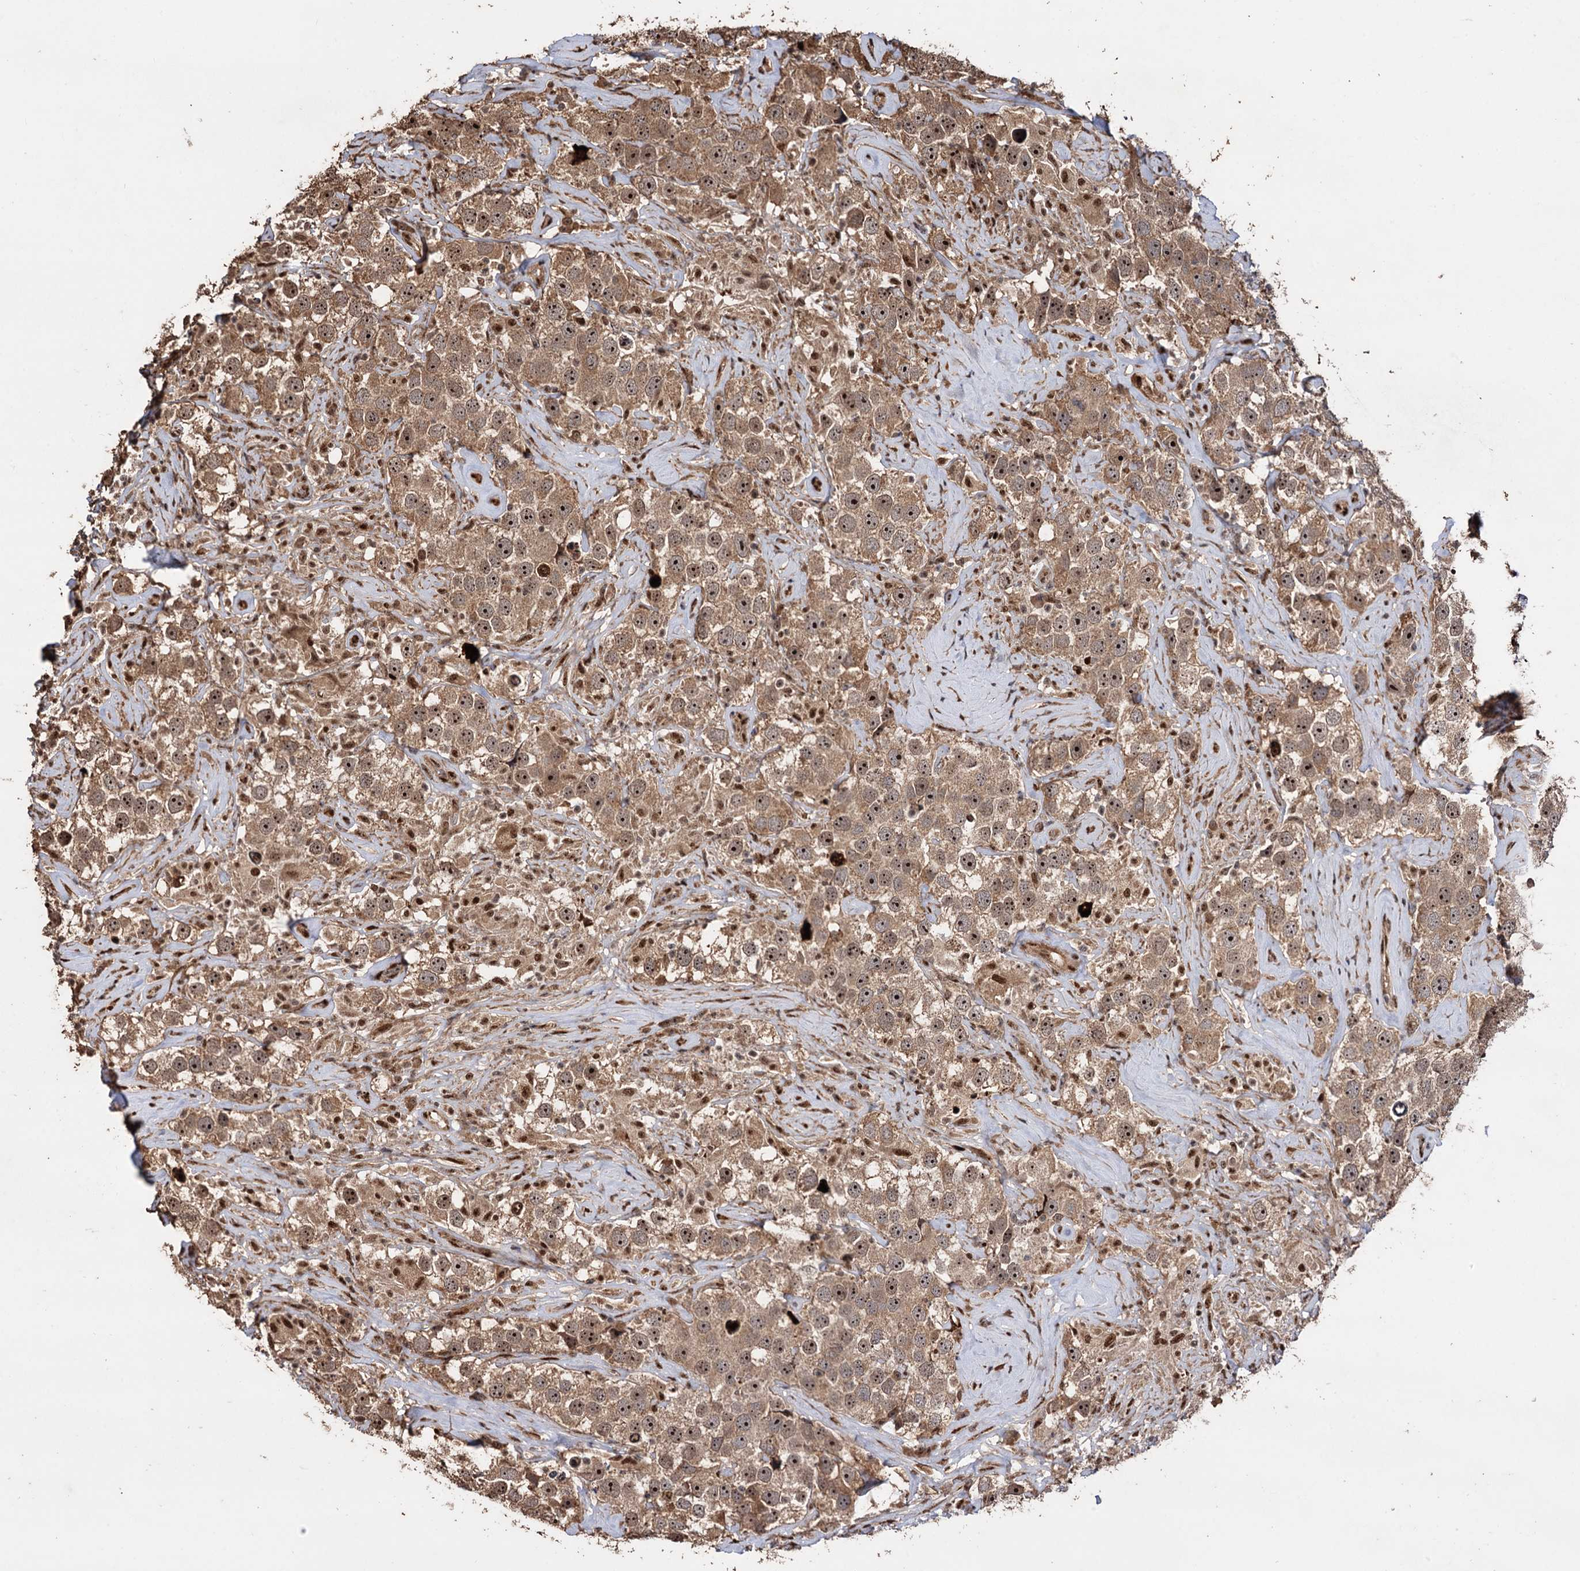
{"staining": {"intensity": "moderate", "quantity": ">75%", "location": "cytoplasmic/membranous,nuclear"}, "tissue": "testis cancer", "cell_type": "Tumor cells", "image_type": "cancer", "snomed": [{"axis": "morphology", "description": "Seminoma, NOS"}, {"axis": "topography", "description": "Testis"}], "caption": "Immunohistochemical staining of testis seminoma displays medium levels of moderate cytoplasmic/membranous and nuclear protein positivity in about >75% of tumor cells.", "gene": "PIGB", "patient": {"sex": "male", "age": 49}}